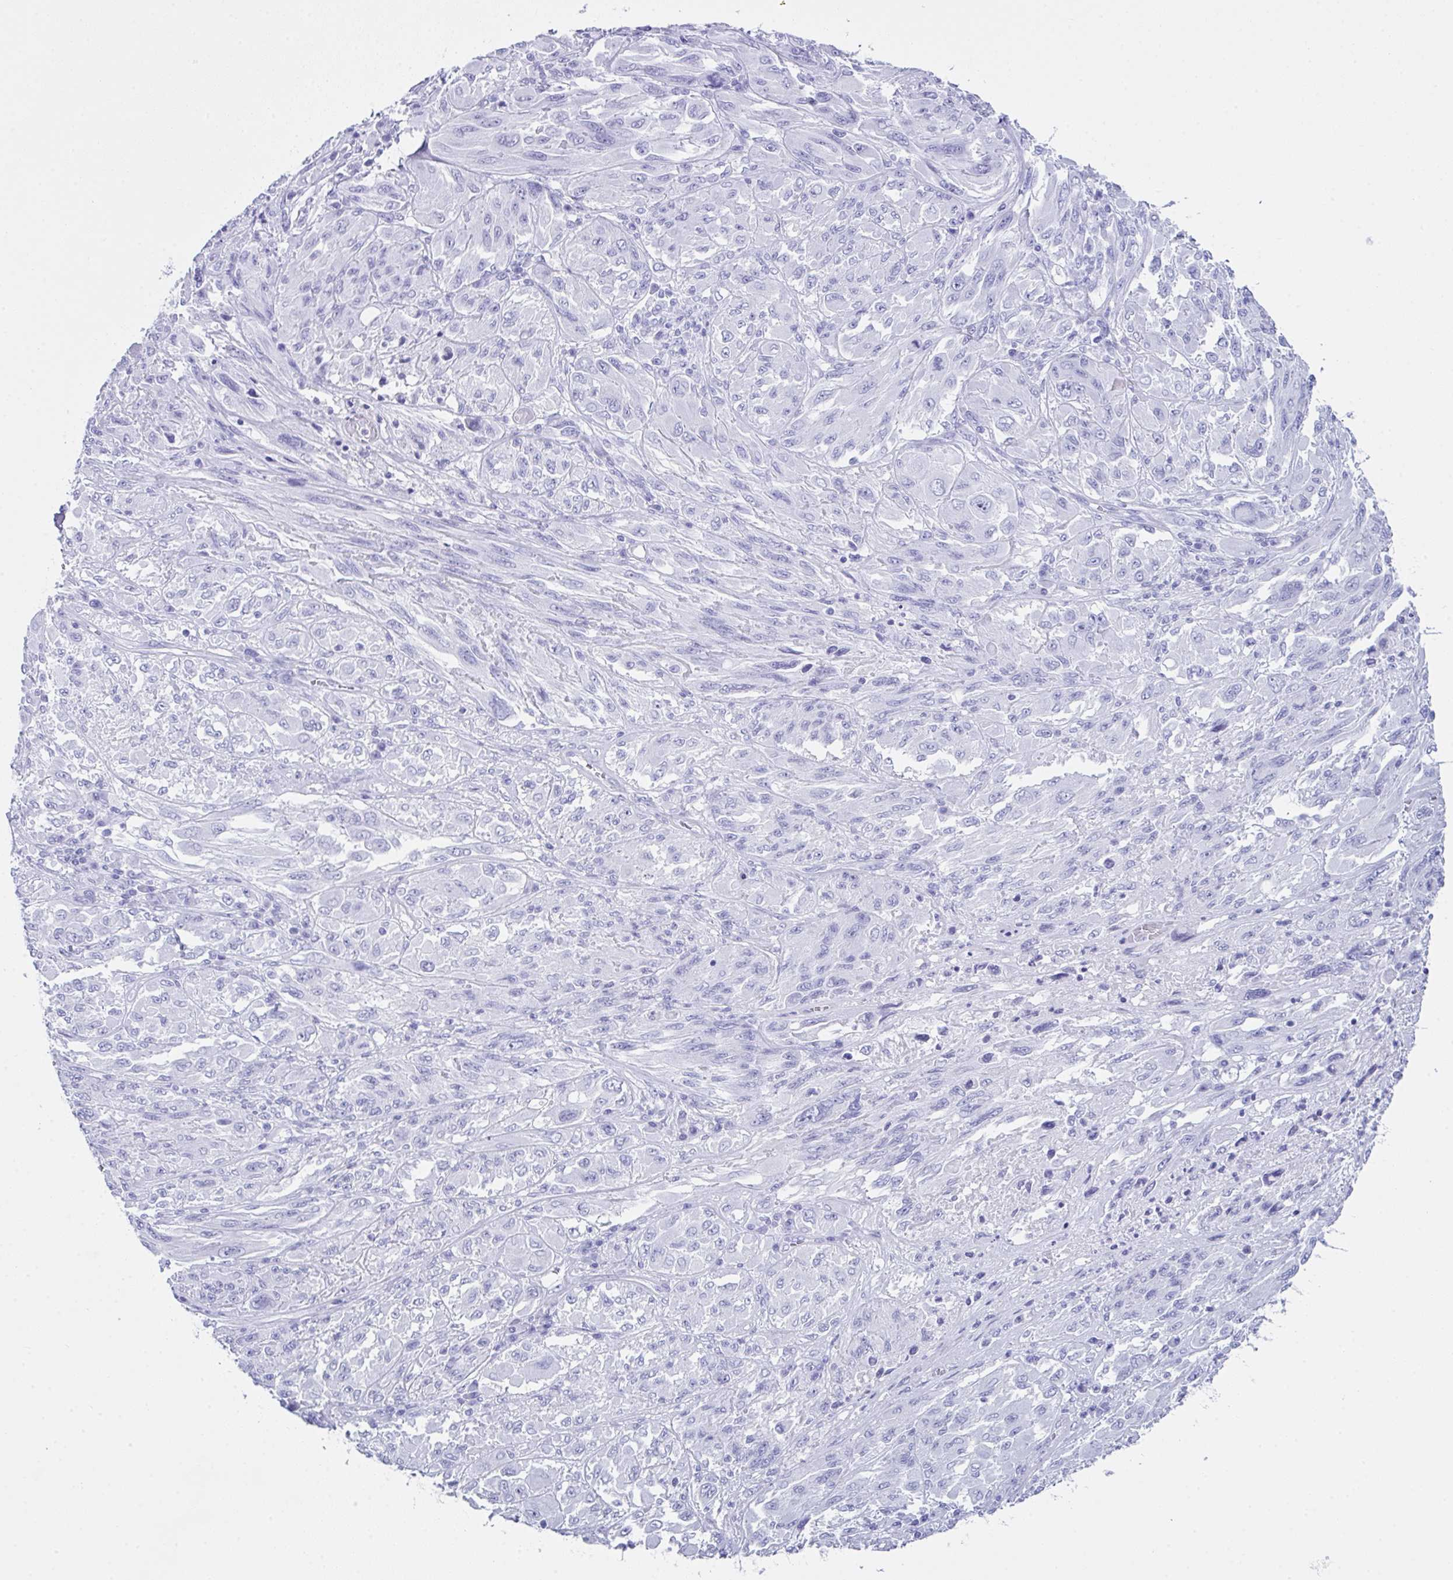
{"staining": {"intensity": "negative", "quantity": "none", "location": "none"}, "tissue": "melanoma", "cell_type": "Tumor cells", "image_type": "cancer", "snomed": [{"axis": "morphology", "description": "Malignant melanoma, NOS"}, {"axis": "topography", "description": "Skin"}], "caption": "Histopathology image shows no significant protein positivity in tumor cells of melanoma.", "gene": "LGALS4", "patient": {"sex": "female", "age": 91}}